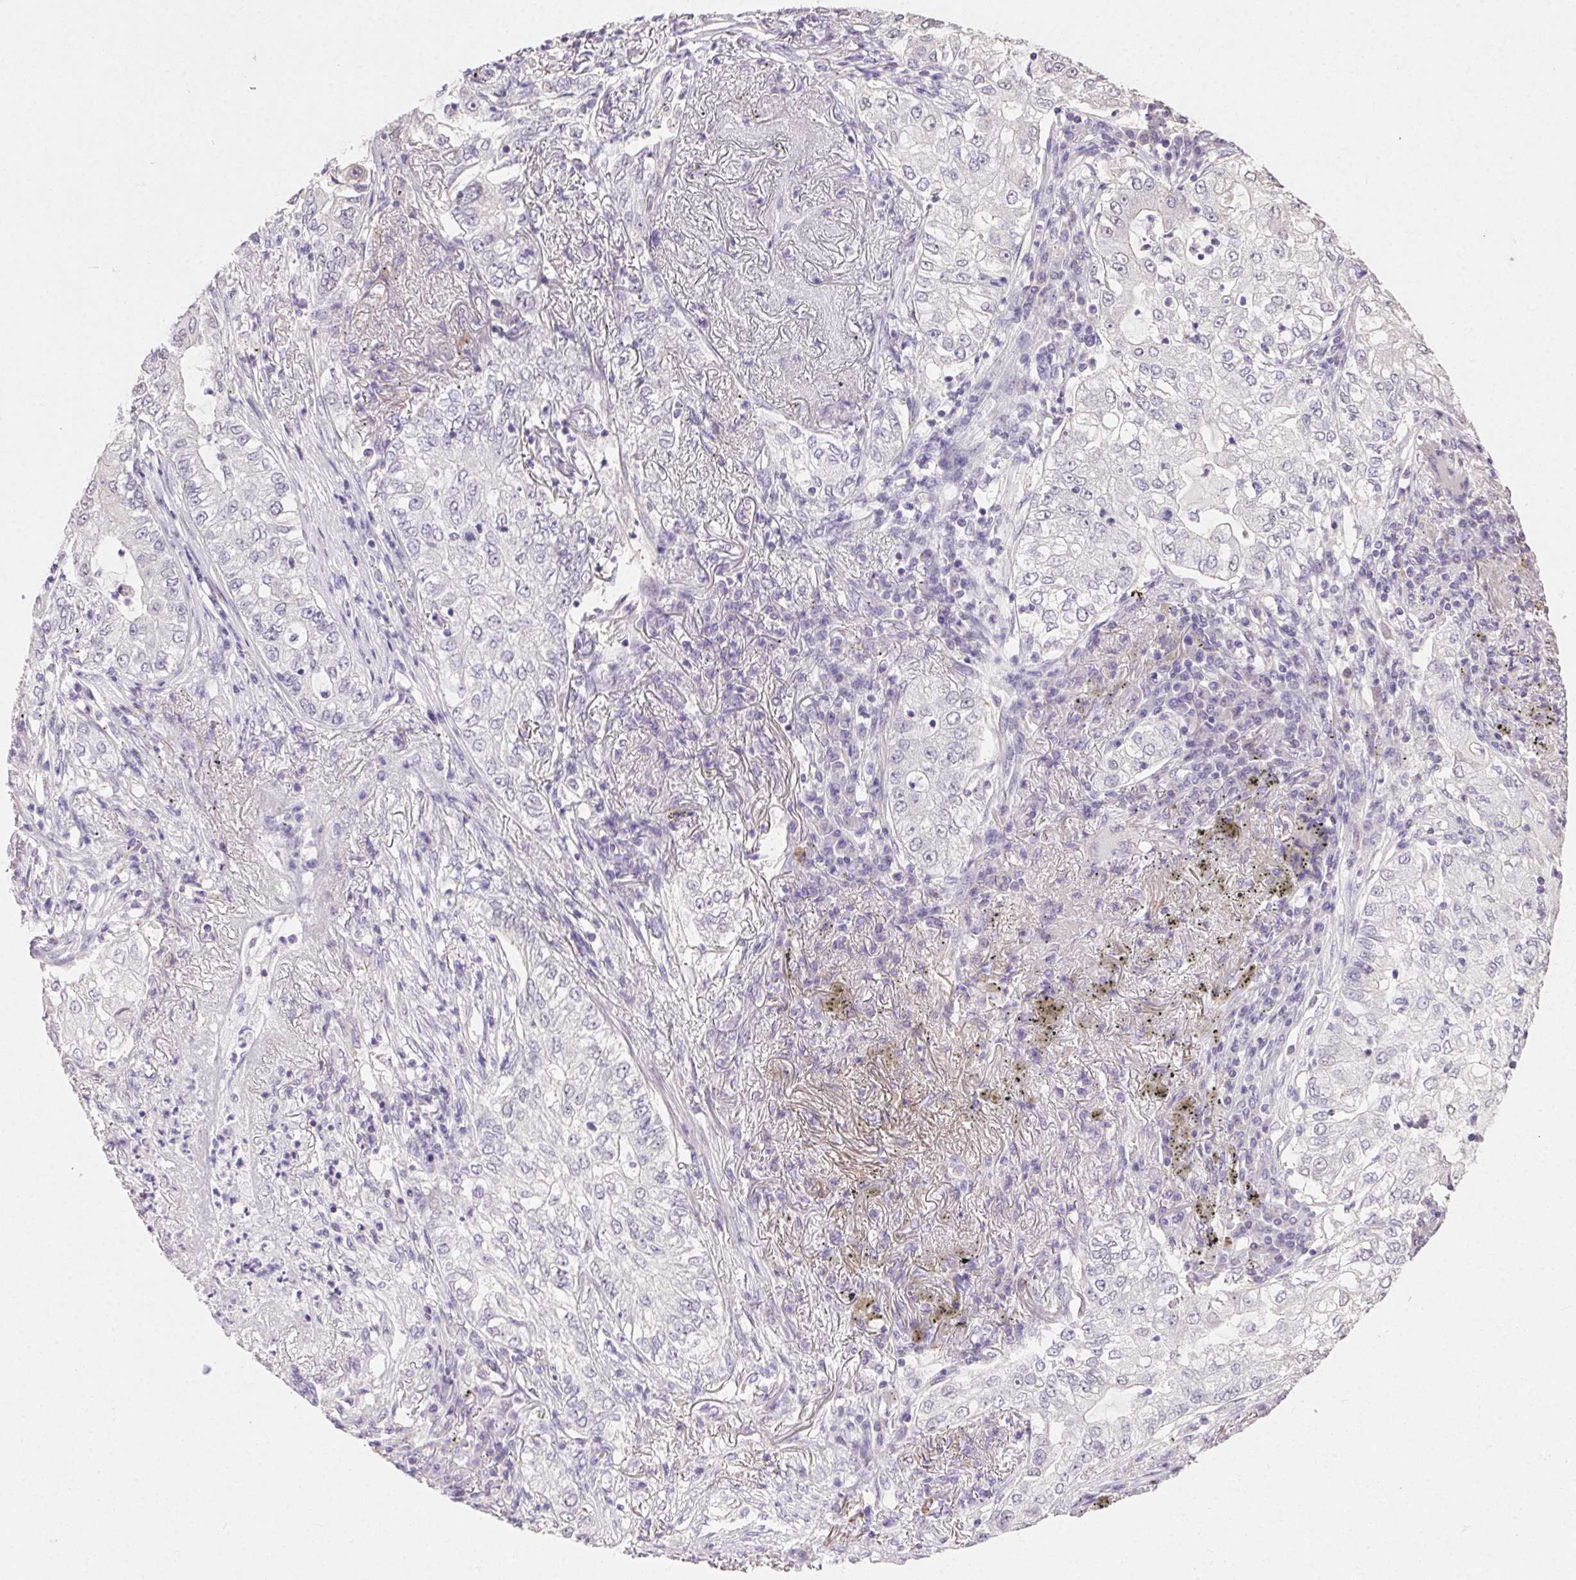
{"staining": {"intensity": "negative", "quantity": "none", "location": "none"}, "tissue": "lung cancer", "cell_type": "Tumor cells", "image_type": "cancer", "snomed": [{"axis": "morphology", "description": "Adenocarcinoma, NOS"}, {"axis": "topography", "description": "Lung"}], "caption": "This is an IHC image of lung cancer (adenocarcinoma). There is no staining in tumor cells.", "gene": "SYCE2", "patient": {"sex": "female", "age": 73}}